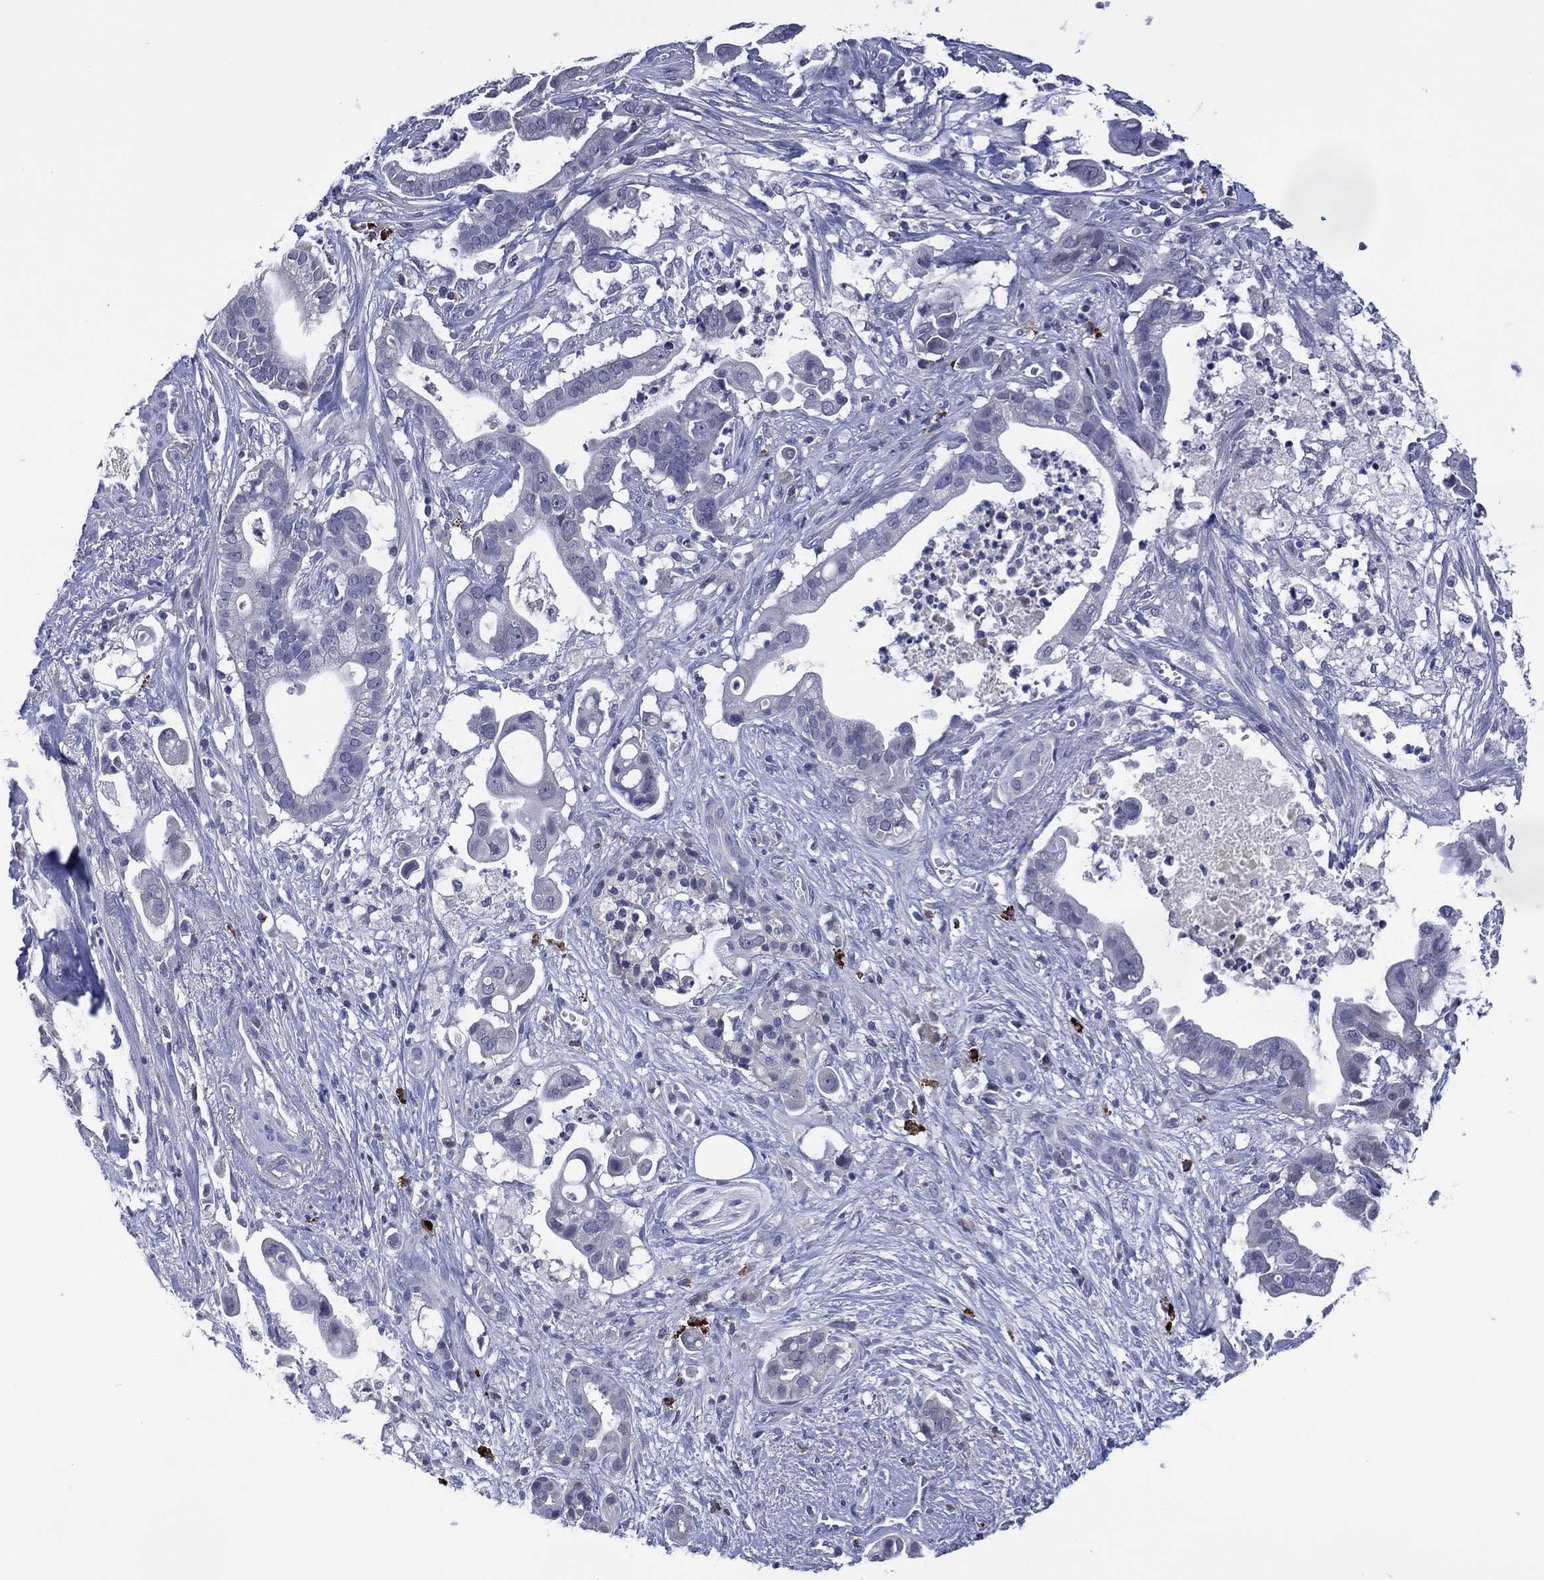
{"staining": {"intensity": "negative", "quantity": "none", "location": "none"}, "tissue": "pancreatic cancer", "cell_type": "Tumor cells", "image_type": "cancer", "snomed": [{"axis": "morphology", "description": "Adenocarcinoma, NOS"}, {"axis": "topography", "description": "Pancreas"}], "caption": "High magnification brightfield microscopy of adenocarcinoma (pancreatic) stained with DAB (brown) and counterstained with hematoxylin (blue): tumor cells show no significant staining.", "gene": "USP26", "patient": {"sex": "male", "age": 61}}